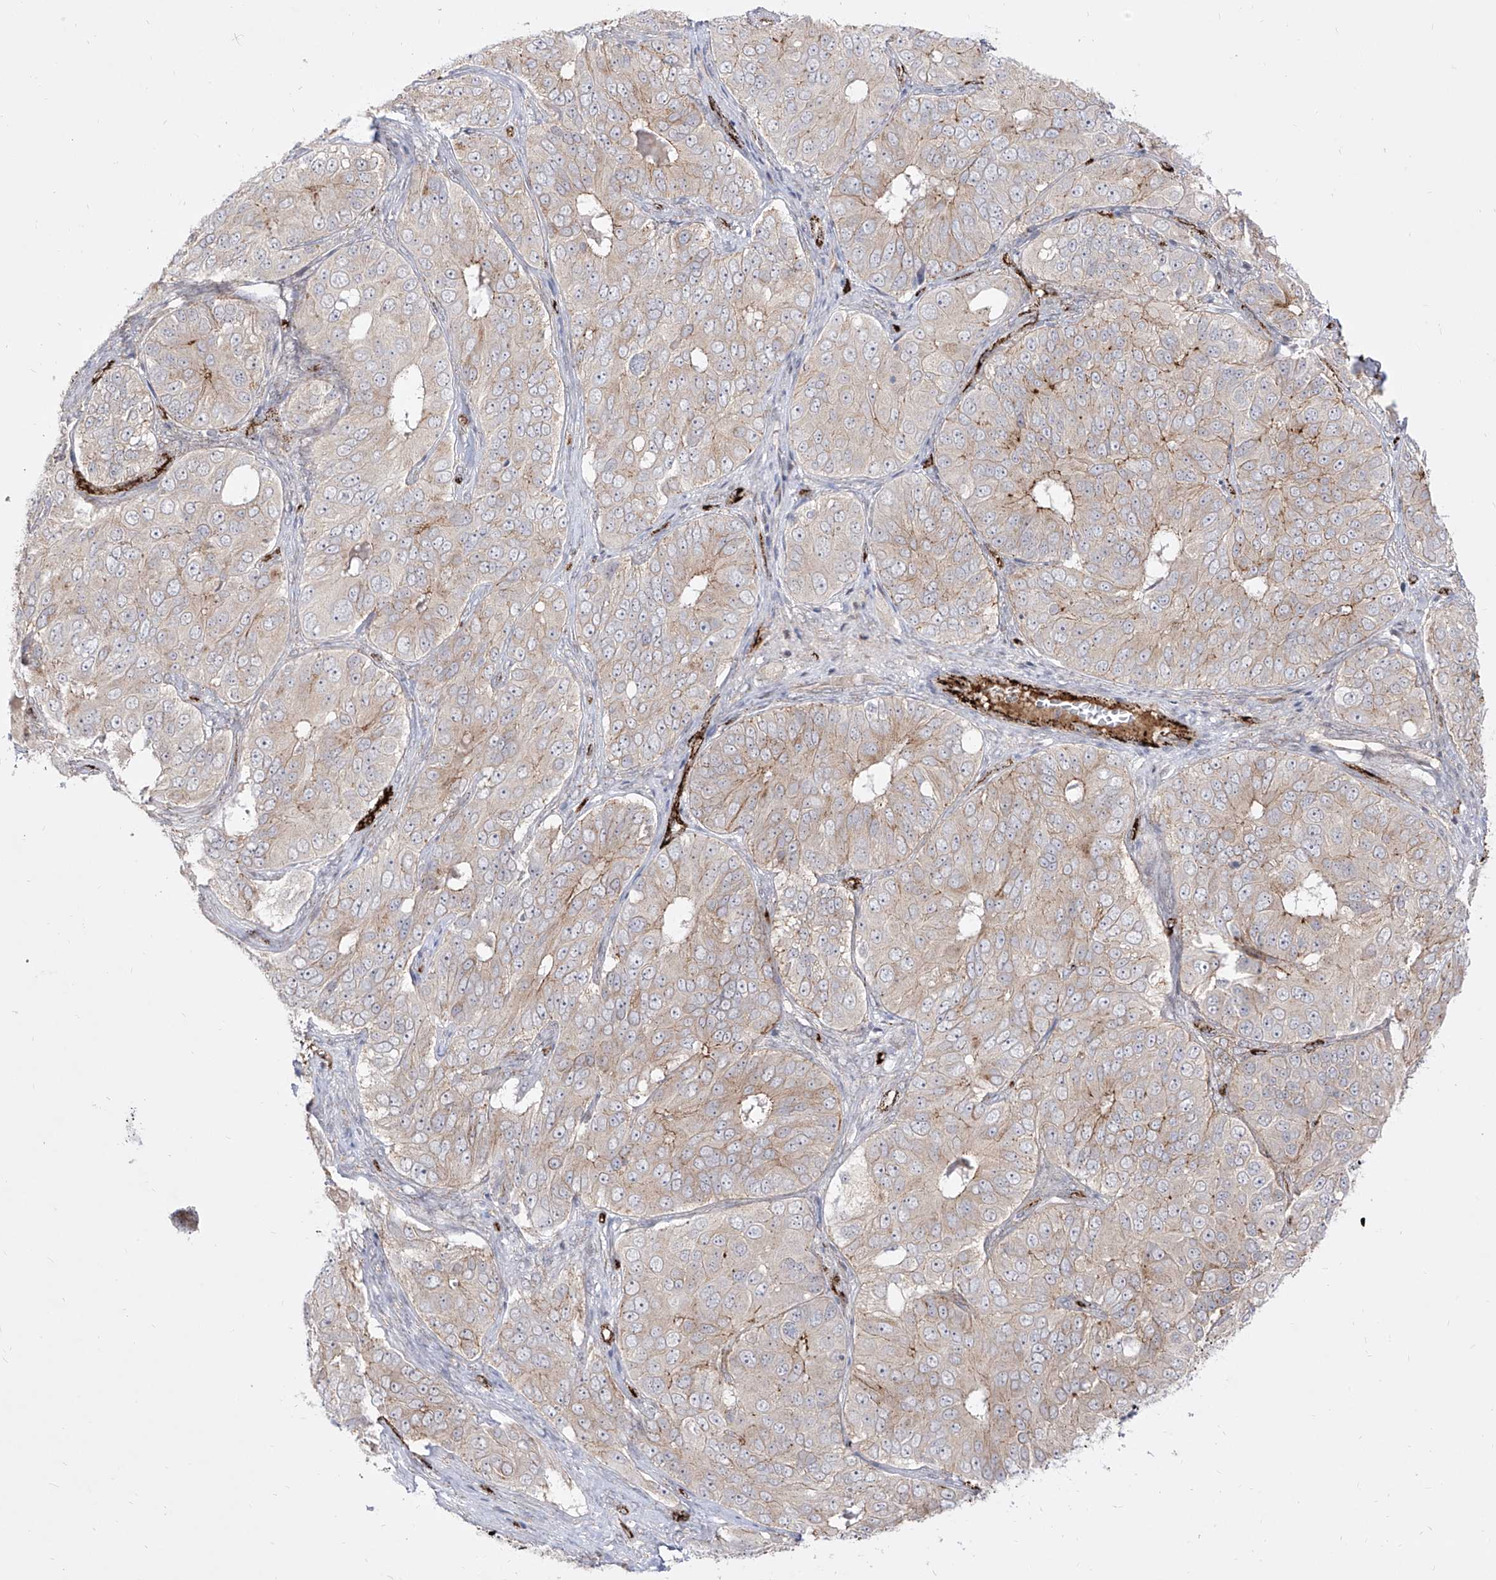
{"staining": {"intensity": "moderate", "quantity": "<25%", "location": "cytoplasmic/membranous"}, "tissue": "ovarian cancer", "cell_type": "Tumor cells", "image_type": "cancer", "snomed": [{"axis": "morphology", "description": "Carcinoma, endometroid"}, {"axis": "topography", "description": "Ovary"}], "caption": "Tumor cells exhibit moderate cytoplasmic/membranous staining in about <25% of cells in ovarian endometroid carcinoma. (DAB IHC, brown staining for protein, blue staining for nuclei).", "gene": "ZGRF1", "patient": {"sex": "female", "age": 51}}